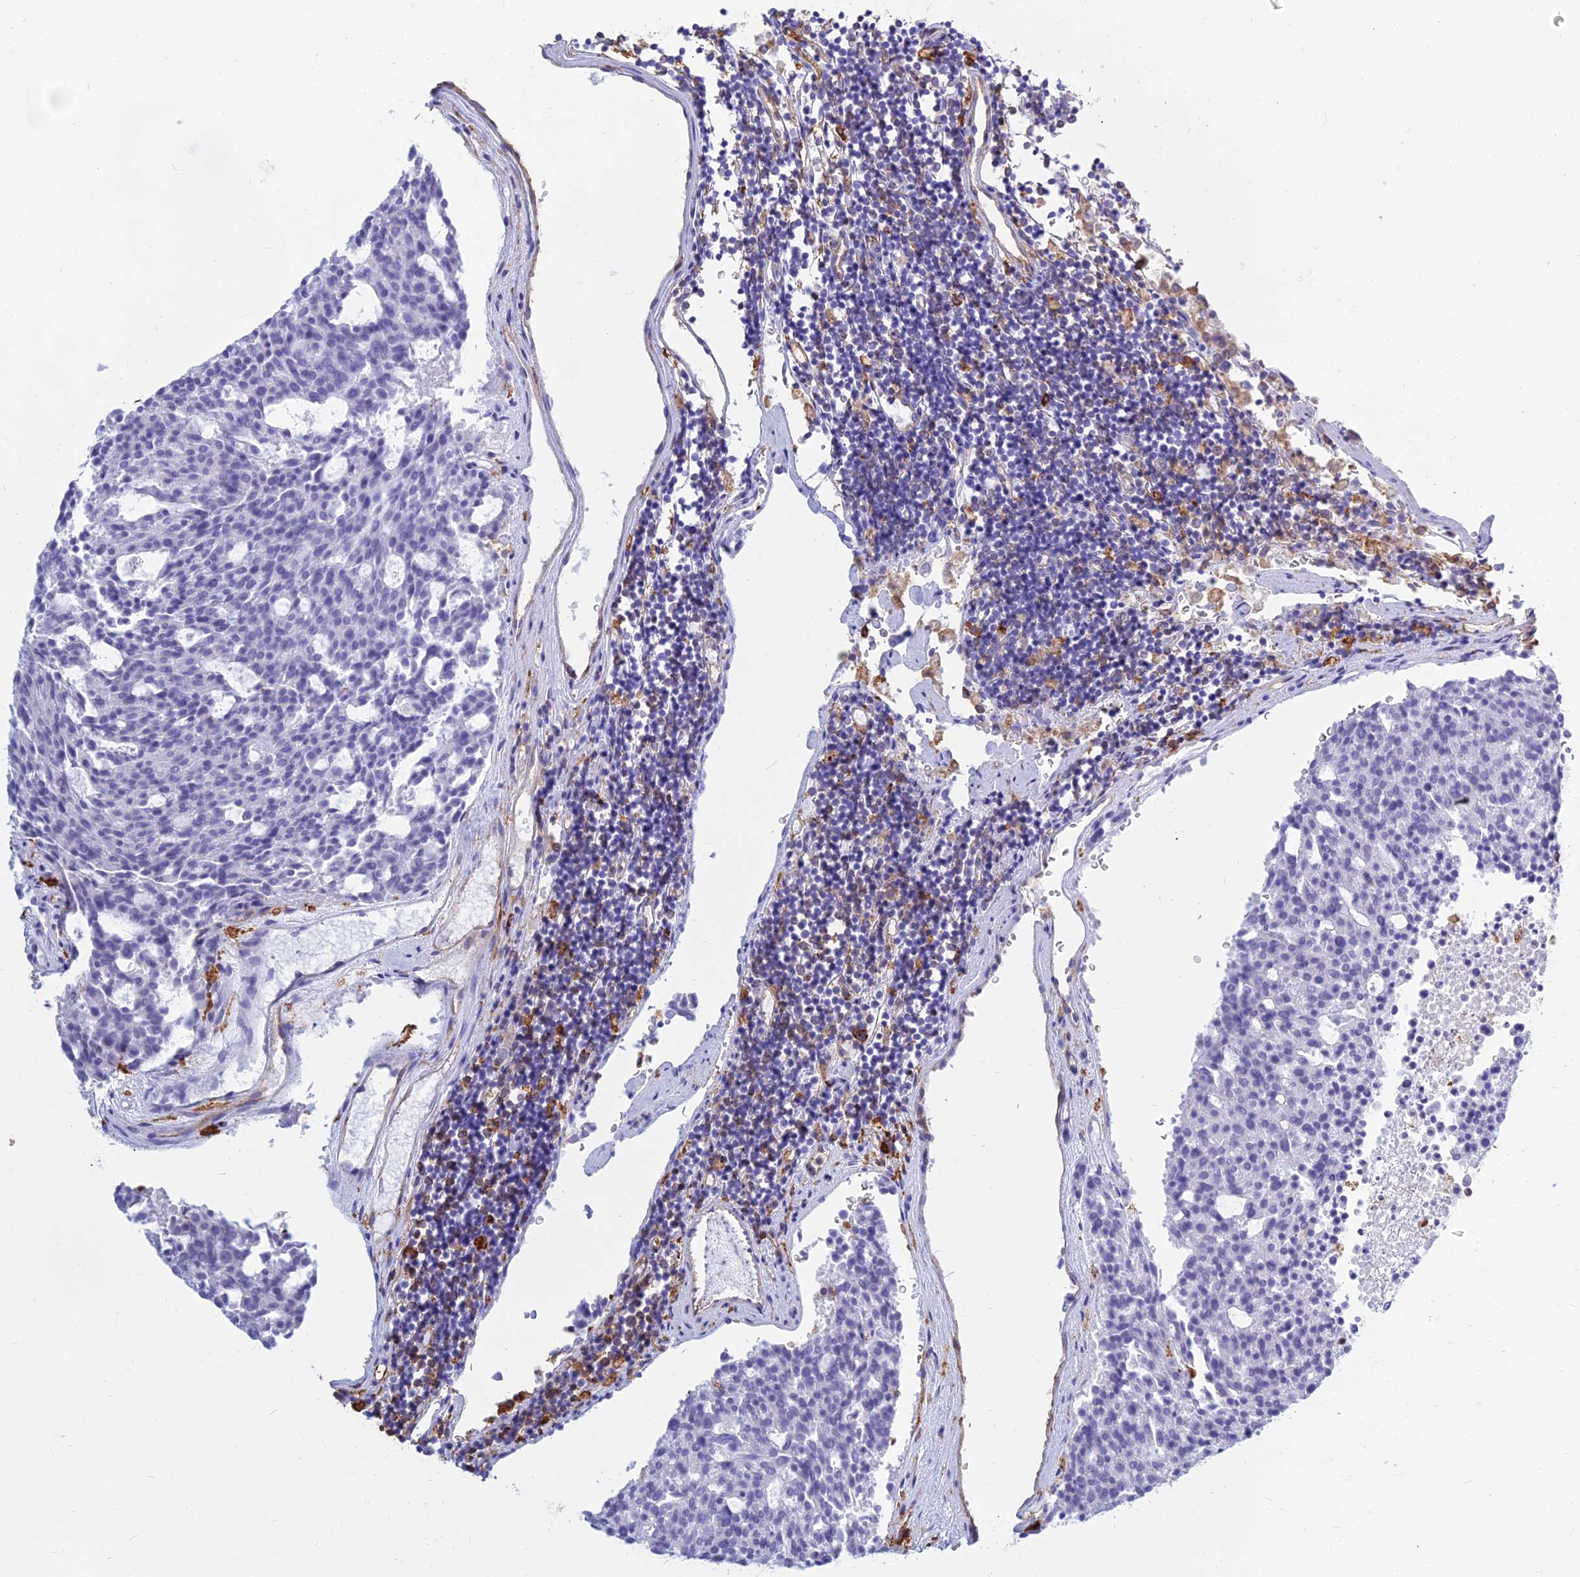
{"staining": {"intensity": "negative", "quantity": "none", "location": "none"}, "tissue": "carcinoid", "cell_type": "Tumor cells", "image_type": "cancer", "snomed": [{"axis": "morphology", "description": "Carcinoid, malignant, NOS"}, {"axis": "topography", "description": "Pancreas"}], "caption": "Human carcinoid stained for a protein using immunohistochemistry (IHC) reveals no expression in tumor cells.", "gene": "HLA-DRB1", "patient": {"sex": "female", "age": 54}}